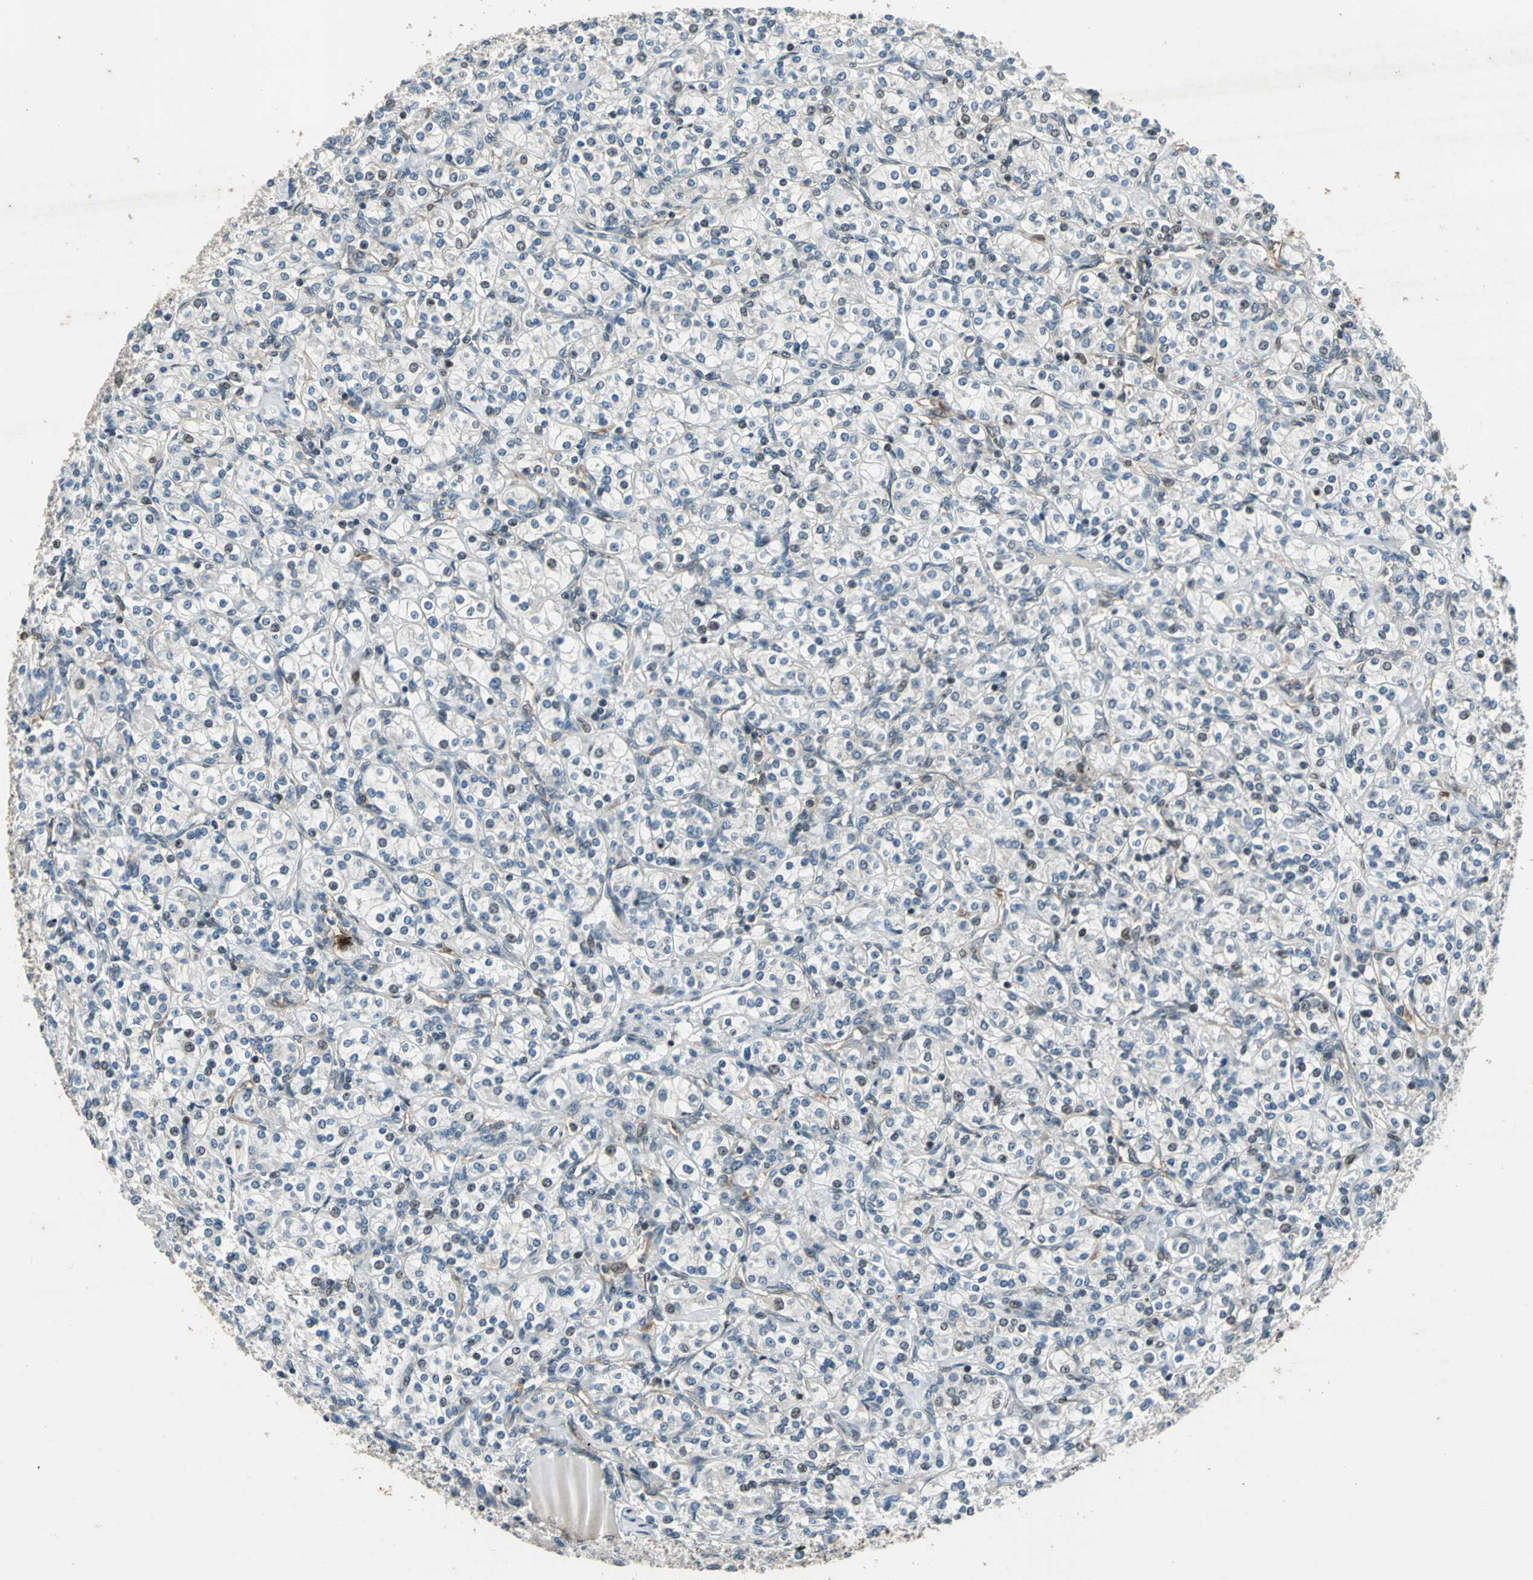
{"staining": {"intensity": "weak", "quantity": "<25%", "location": "nuclear"}, "tissue": "renal cancer", "cell_type": "Tumor cells", "image_type": "cancer", "snomed": [{"axis": "morphology", "description": "Adenocarcinoma, NOS"}, {"axis": "topography", "description": "Kidney"}], "caption": "This is an immunohistochemistry (IHC) image of human renal adenocarcinoma. There is no expression in tumor cells.", "gene": "BRIP1", "patient": {"sex": "male", "age": 77}}